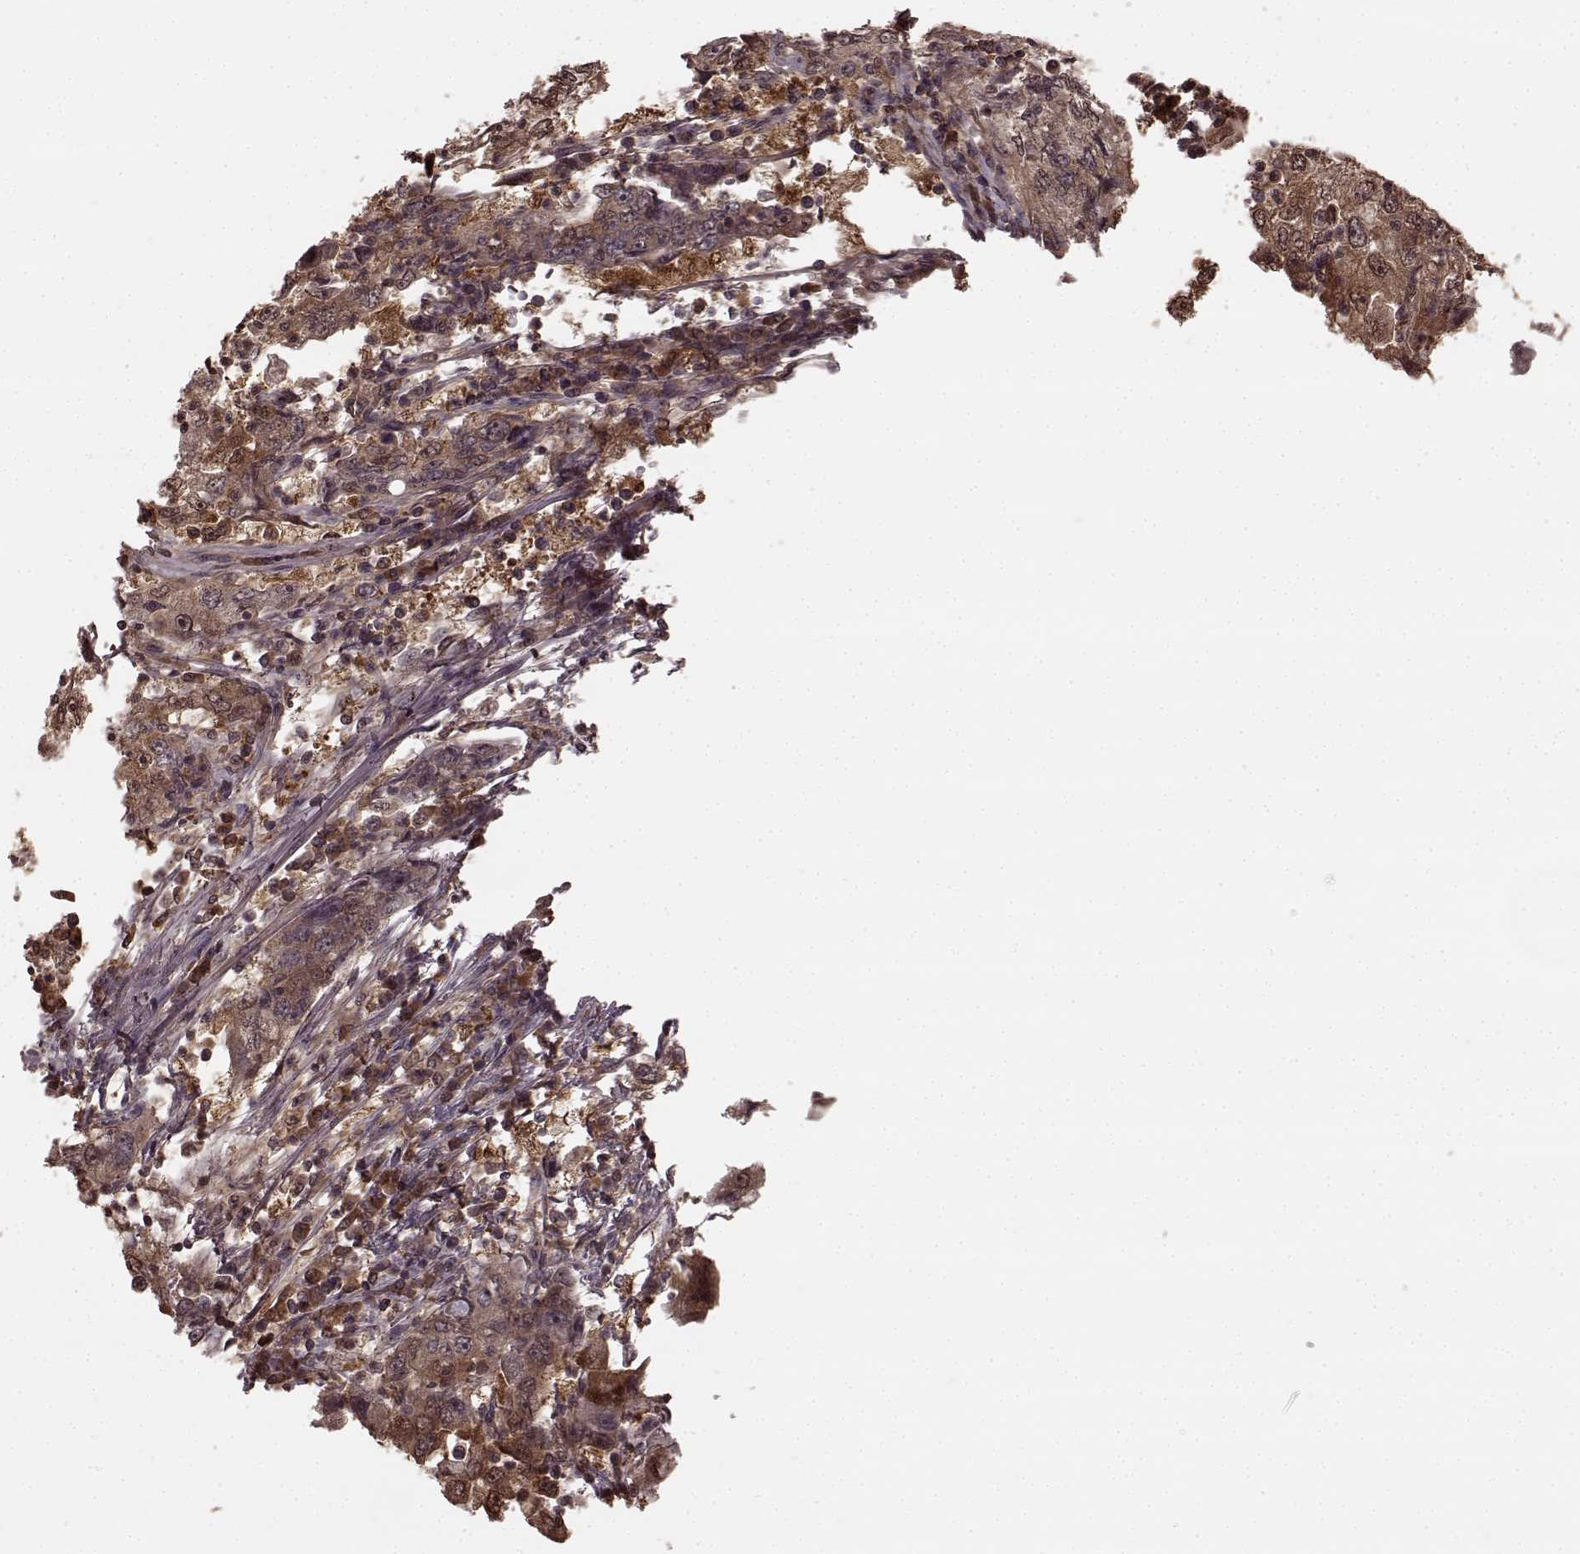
{"staining": {"intensity": "moderate", "quantity": "25%-75%", "location": "cytoplasmic/membranous"}, "tissue": "cervical cancer", "cell_type": "Tumor cells", "image_type": "cancer", "snomed": [{"axis": "morphology", "description": "Squamous cell carcinoma, NOS"}, {"axis": "topography", "description": "Cervix"}], "caption": "This histopathology image shows IHC staining of cervical squamous cell carcinoma, with medium moderate cytoplasmic/membranous expression in about 25%-75% of tumor cells.", "gene": "GSS", "patient": {"sex": "female", "age": 36}}